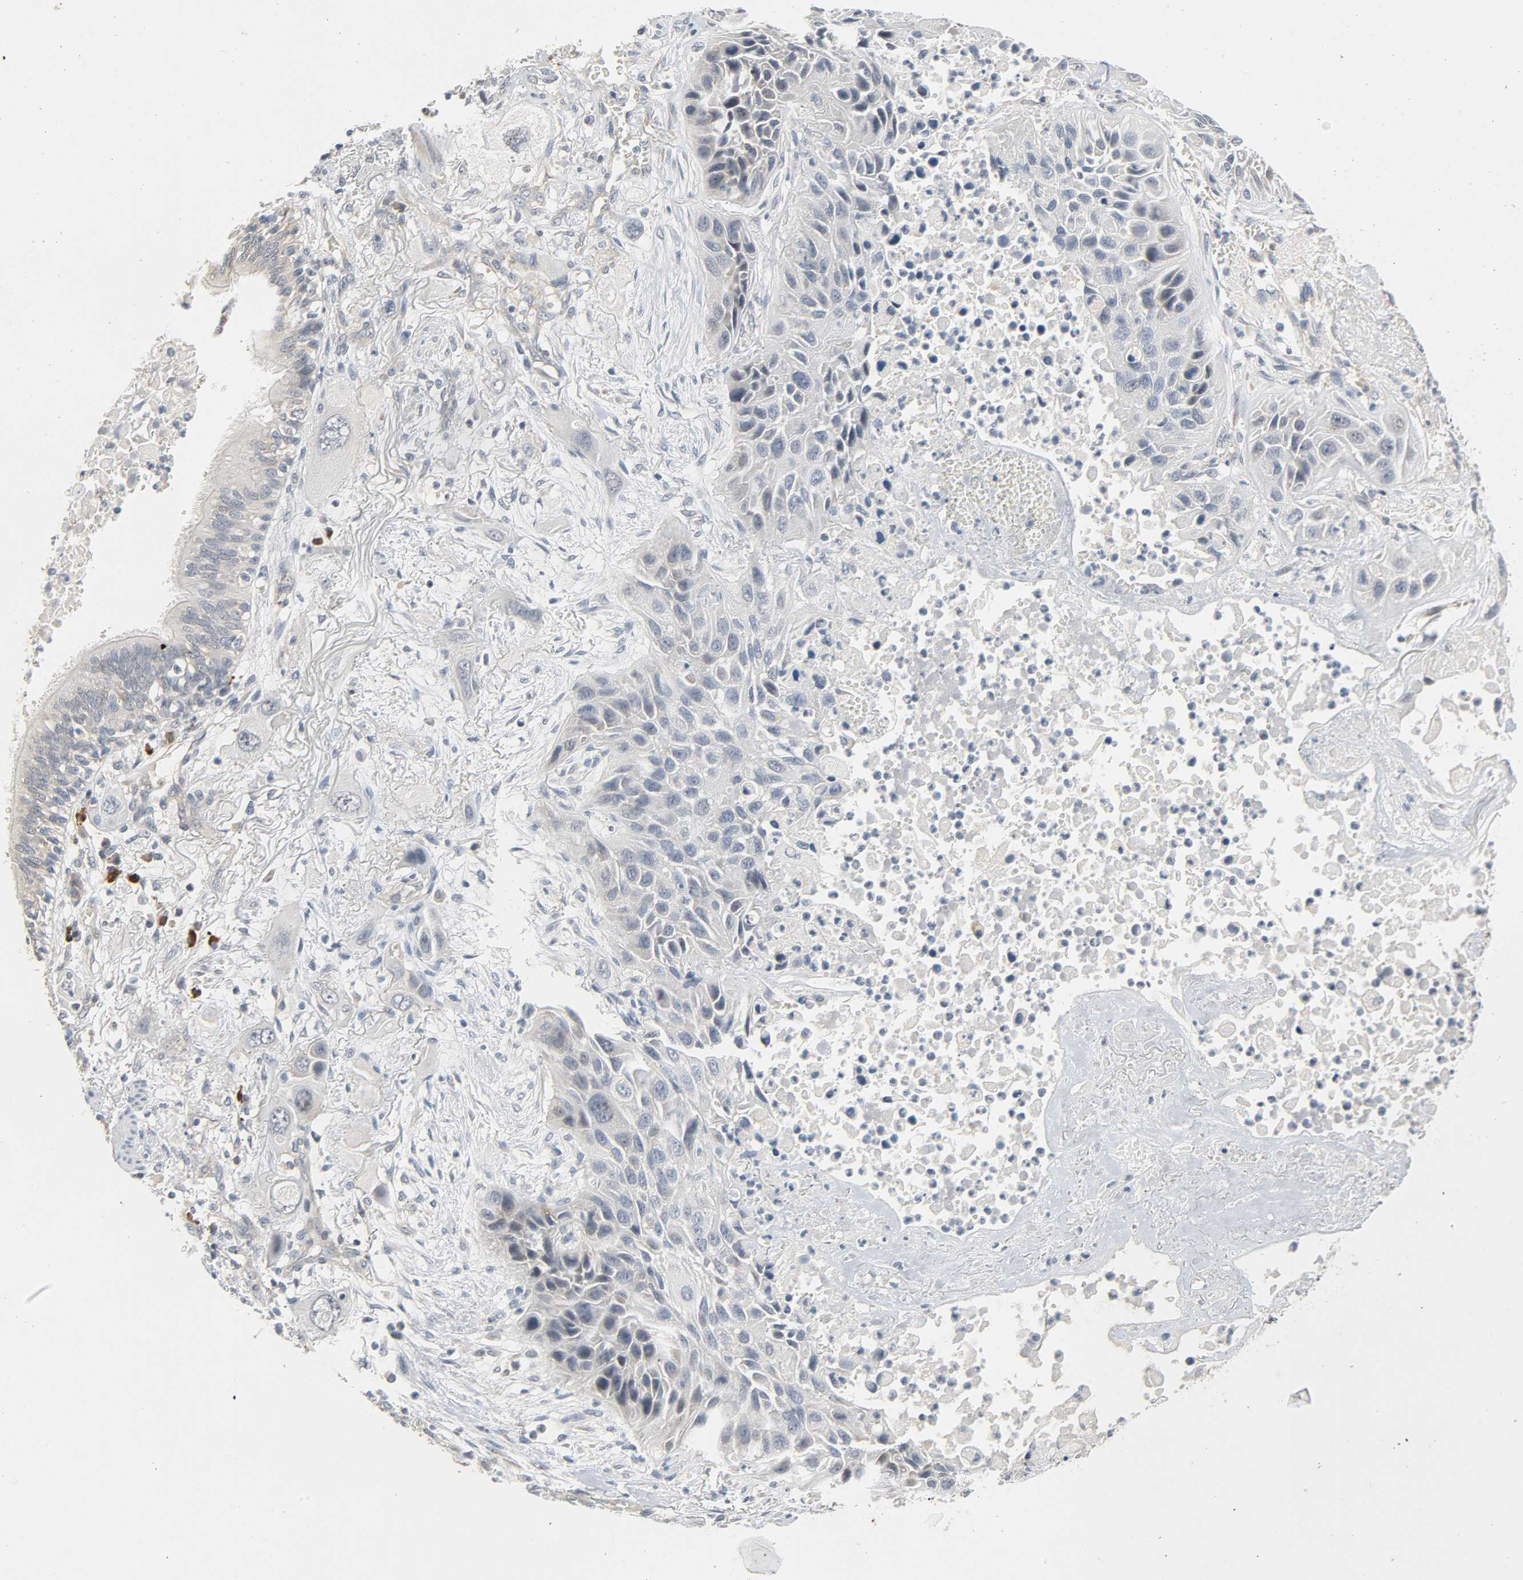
{"staining": {"intensity": "negative", "quantity": "none", "location": "none"}, "tissue": "lung cancer", "cell_type": "Tumor cells", "image_type": "cancer", "snomed": [{"axis": "morphology", "description": "Squamous cell carcinoma, NOS"}, {"axis": "topography", "description": "Lung"}], "caption": "Immunohistochemistry image of neoplastic tissue: squamous cell carcinoma (lung) stained with DAB (3,3'-diaminobenzidine) demonstrates no significant protein staining in tumor cells.", "gene": "CD4", "patient": {"sex": "female", "age": 76}}